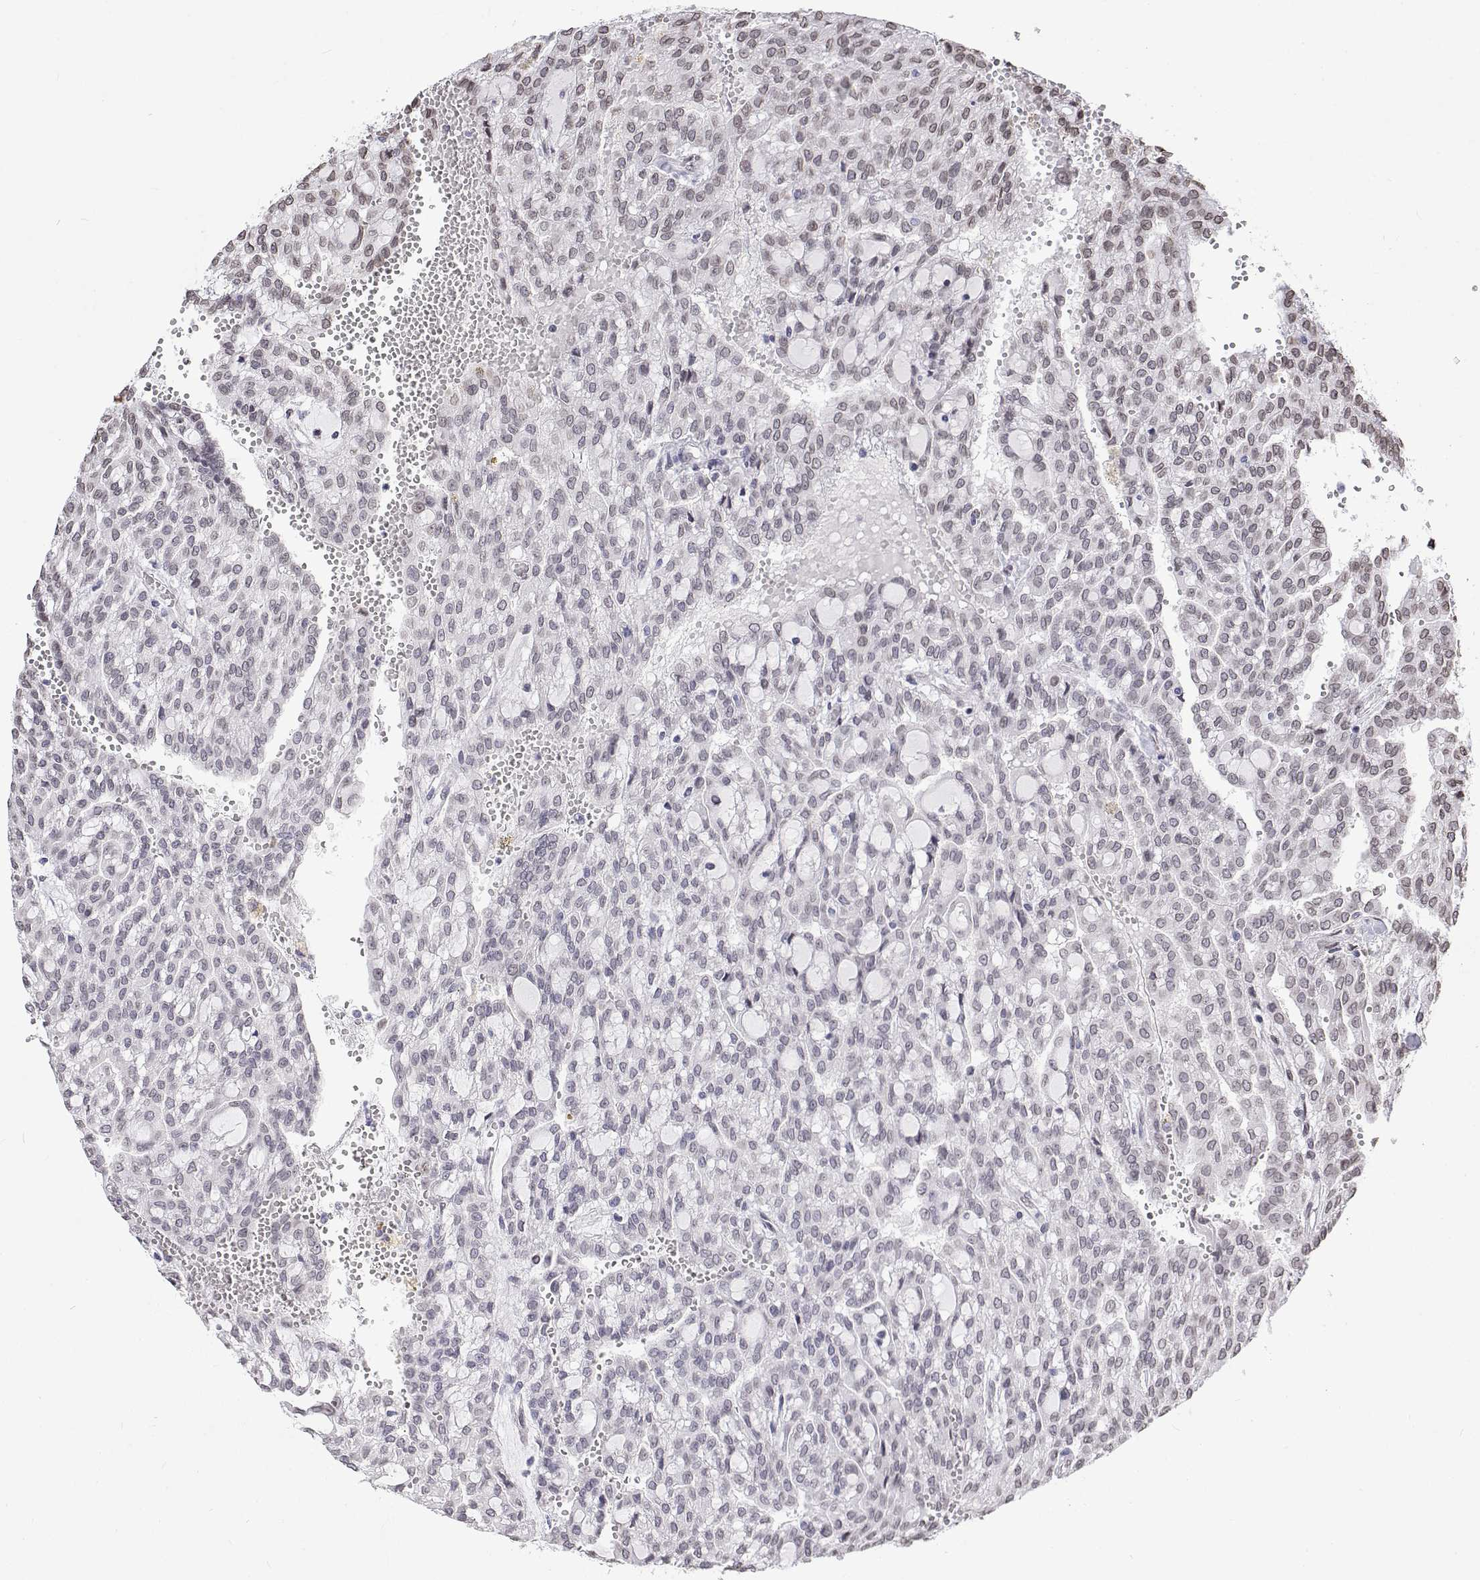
{"staining": {"intensity": "weak", "quantity": "<25%", "location": "cytoplasmic/membranous,nuclear"}, "tissue": "renal cancer", "cell_type": "Tumor cells", "image_type": "cancer", "snomed": [{"axis": "morphology", "description": "Adenocarcinoma, NOS"}, {"axis": "topography", "description": "Kidney"}], "caption": "Immunohistochemistry (IHC) of renal cancer exhibits no staining in tumor cells.", "gene": "ZNF532", "patient": {"sex": "male", "age": 63}}